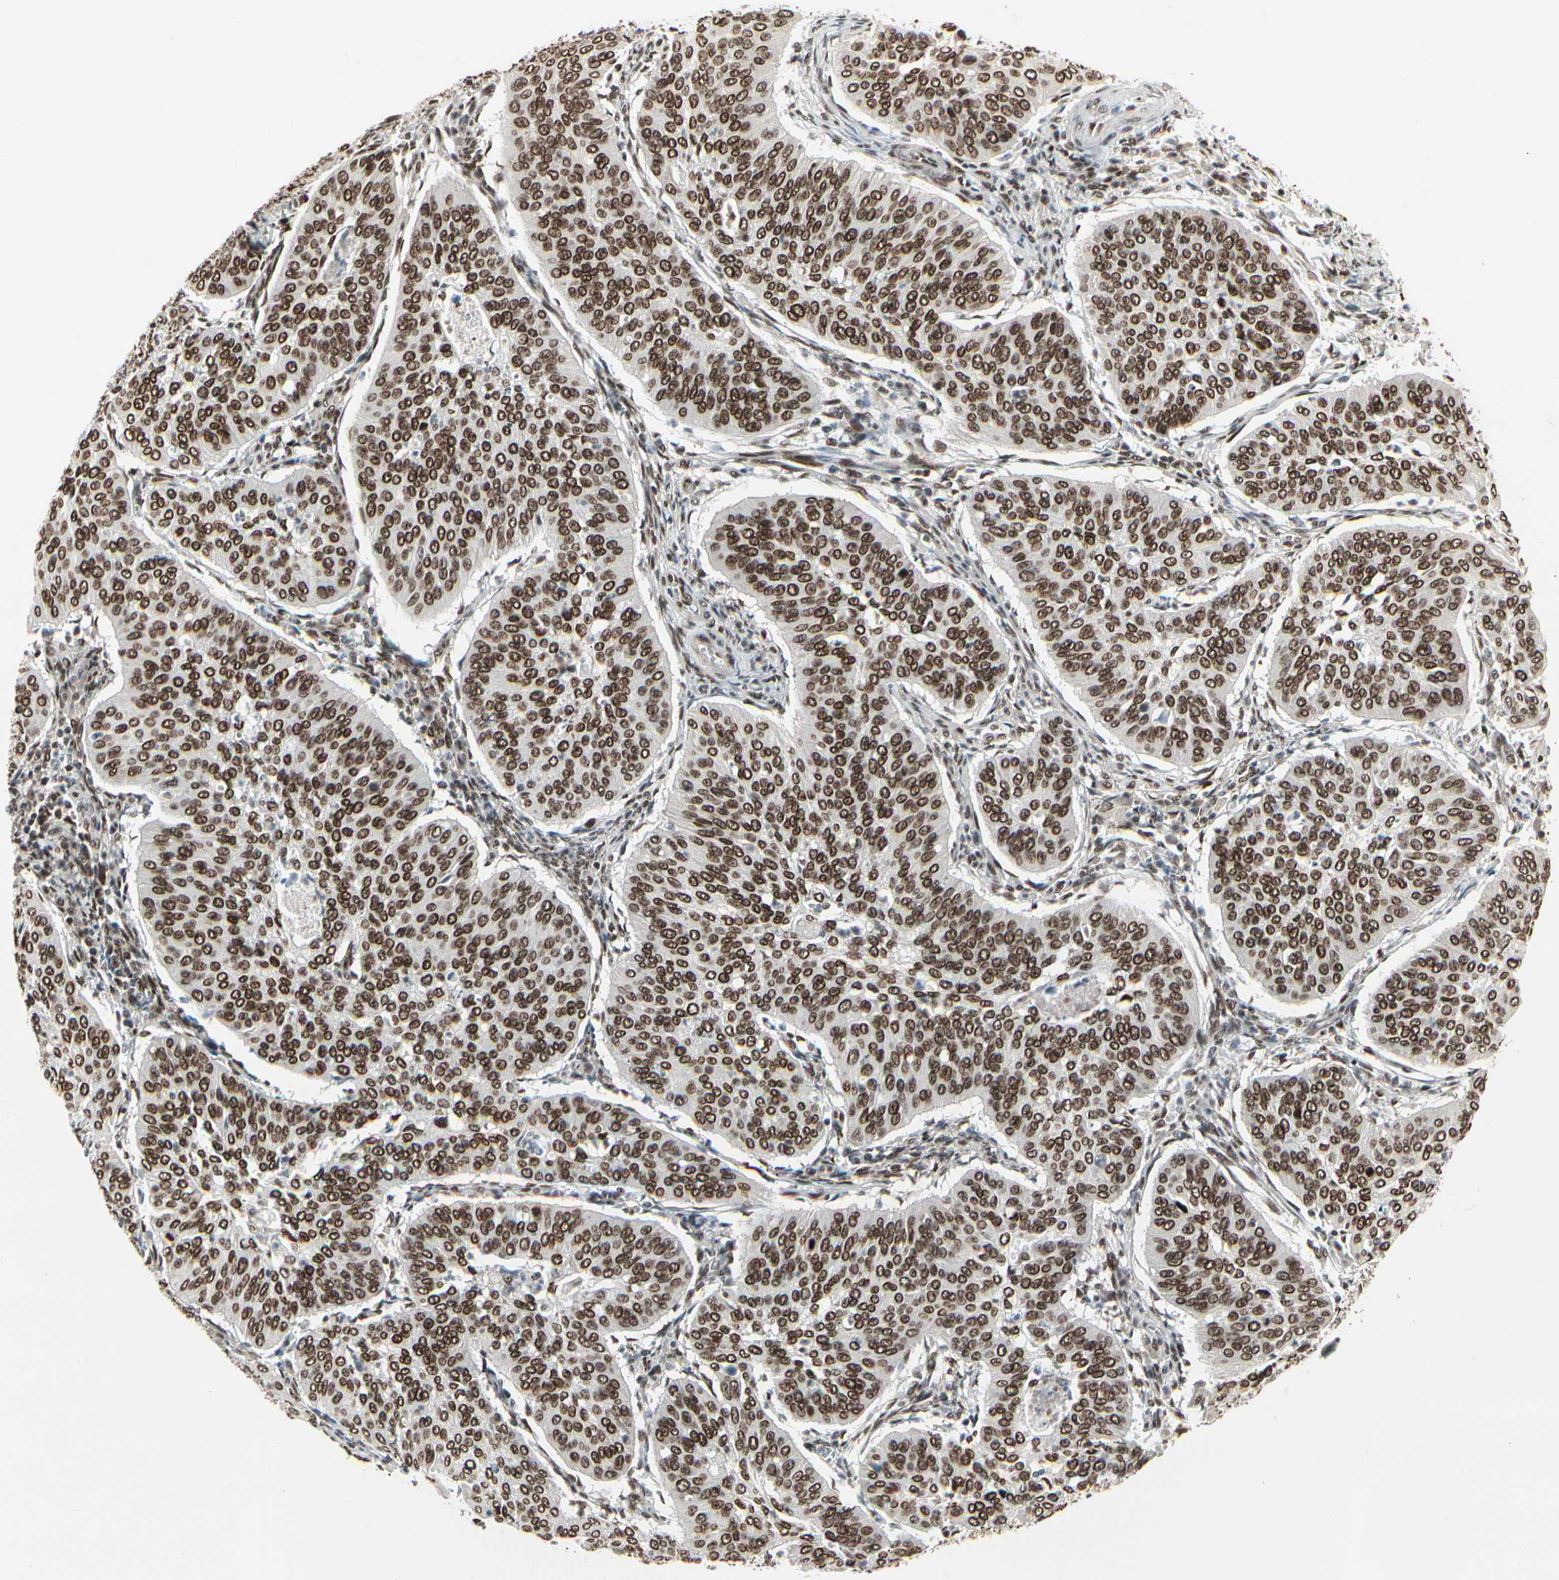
{"staining": {"intensity": "strong", "quantity": ">75%", "location": "nuclear"}, "tissue": "cervical cancer", "cell_type": "Tumor cells", "image_type": "cancer", "snomed": [{"axis": "morphology", "description": "Normal tissue, NOS"}, {"axis": "morphology", "description": "Squamous cell carcinoma, NOS"}, {"axis": "topography", "description": "Cervix"}], "caption": "The image exhibits staining of cervical cancer (squamous cell carcinoma), revealing strong nuclear protein positivity (brown color) within tumor cells.", "gene": "HMG20A", "patient": {"sex": "female", "age": 39}}